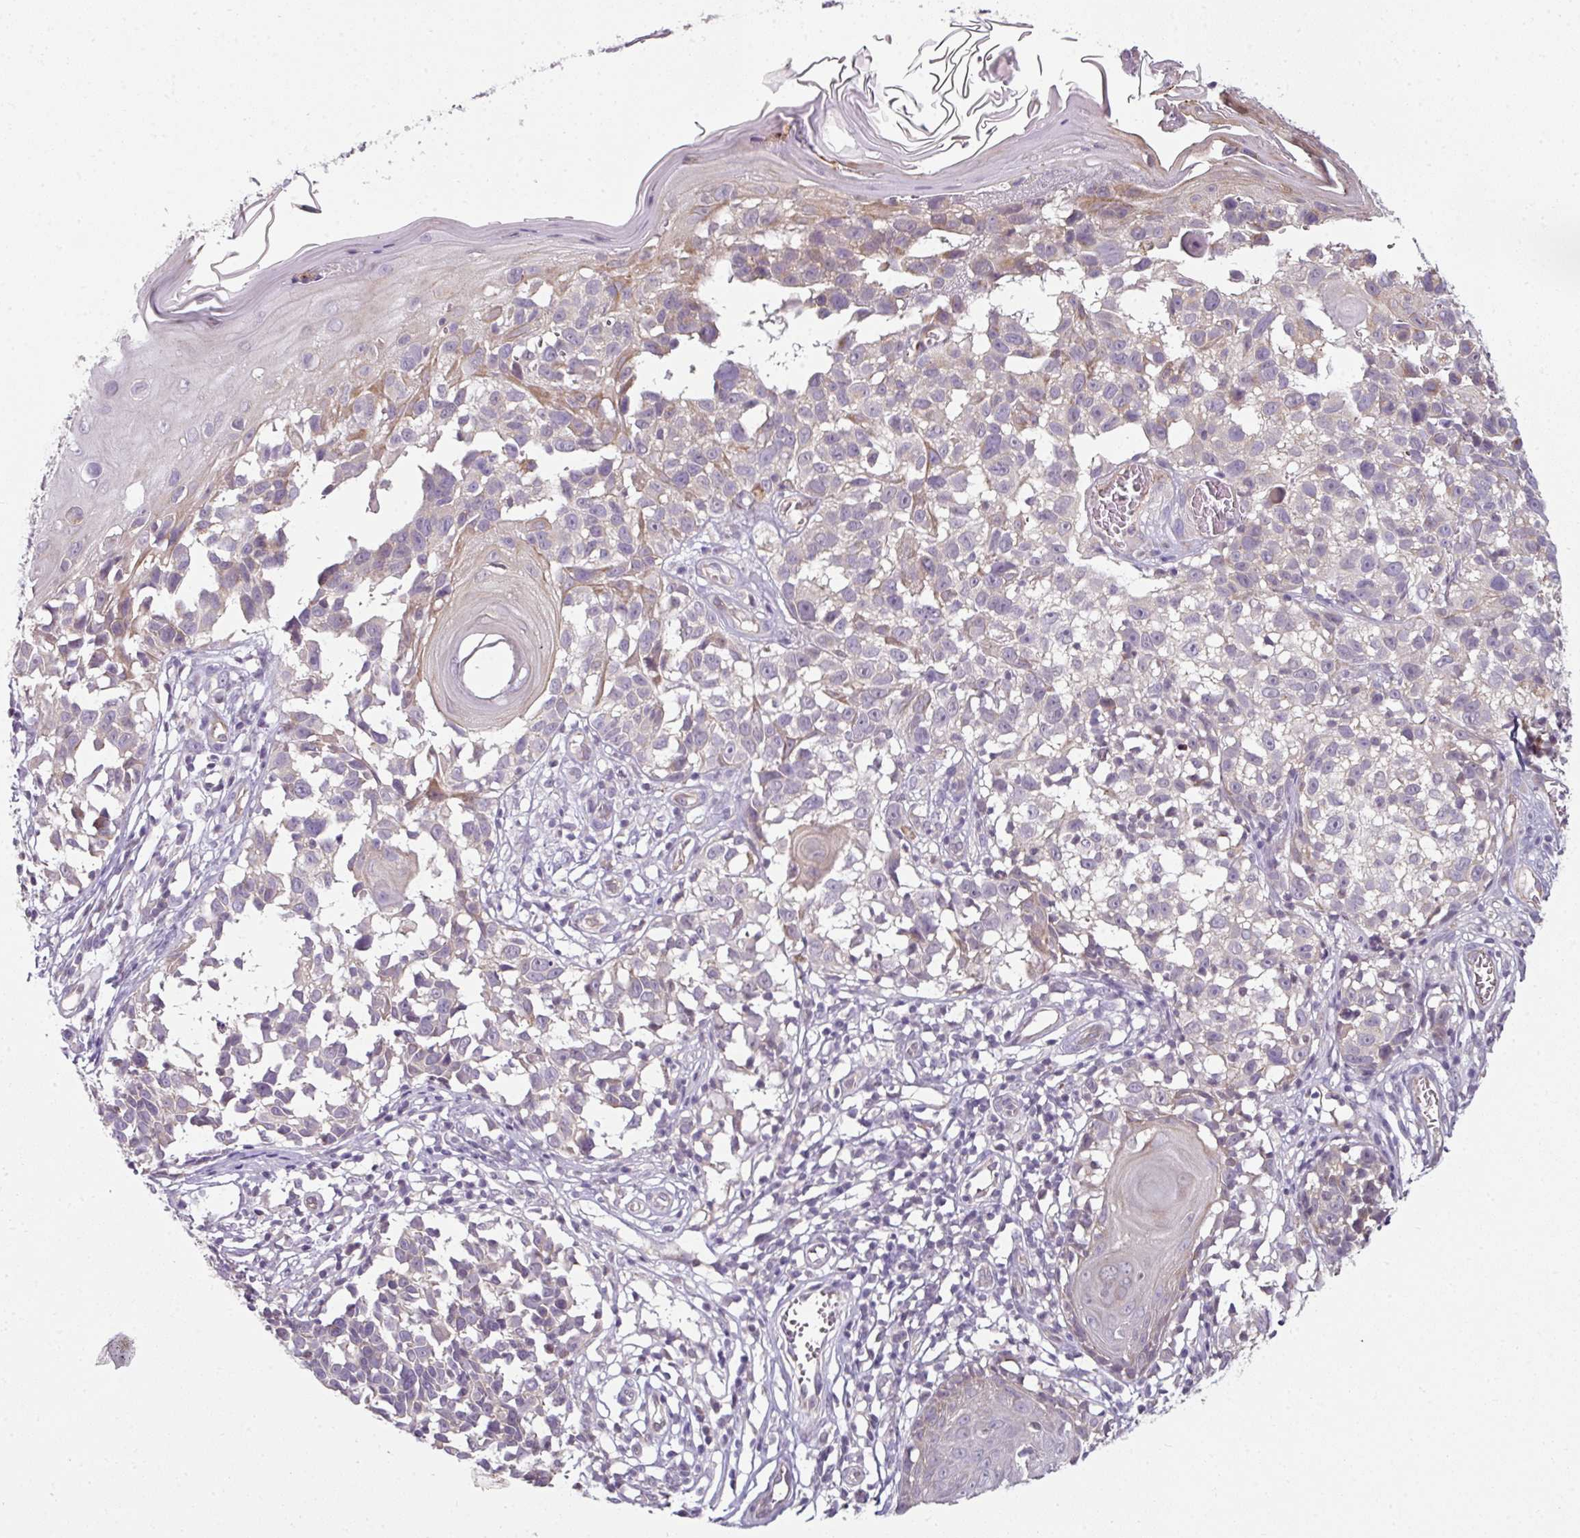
{"staining": {"intensity": "weak", "quantity": "<25%", "location": "nuclear"}, "tissue": "melanoma", "cell_type": "Tumor cells", "image_type": "cancer", "snomed": [{"axis": "morphology", "description": "Malignant melanoma, NOS"}, {"axis": "topography", "description": "Skin"}], "caption": "A high-resolution histopathology image shows immunohistochemistry staining of malignant melanoma, which displays no significant expression in tumor cells. Nuclei are stained in blue.", "gene": "C19orf33", "patient": {"sex": "male", "age": 73}}